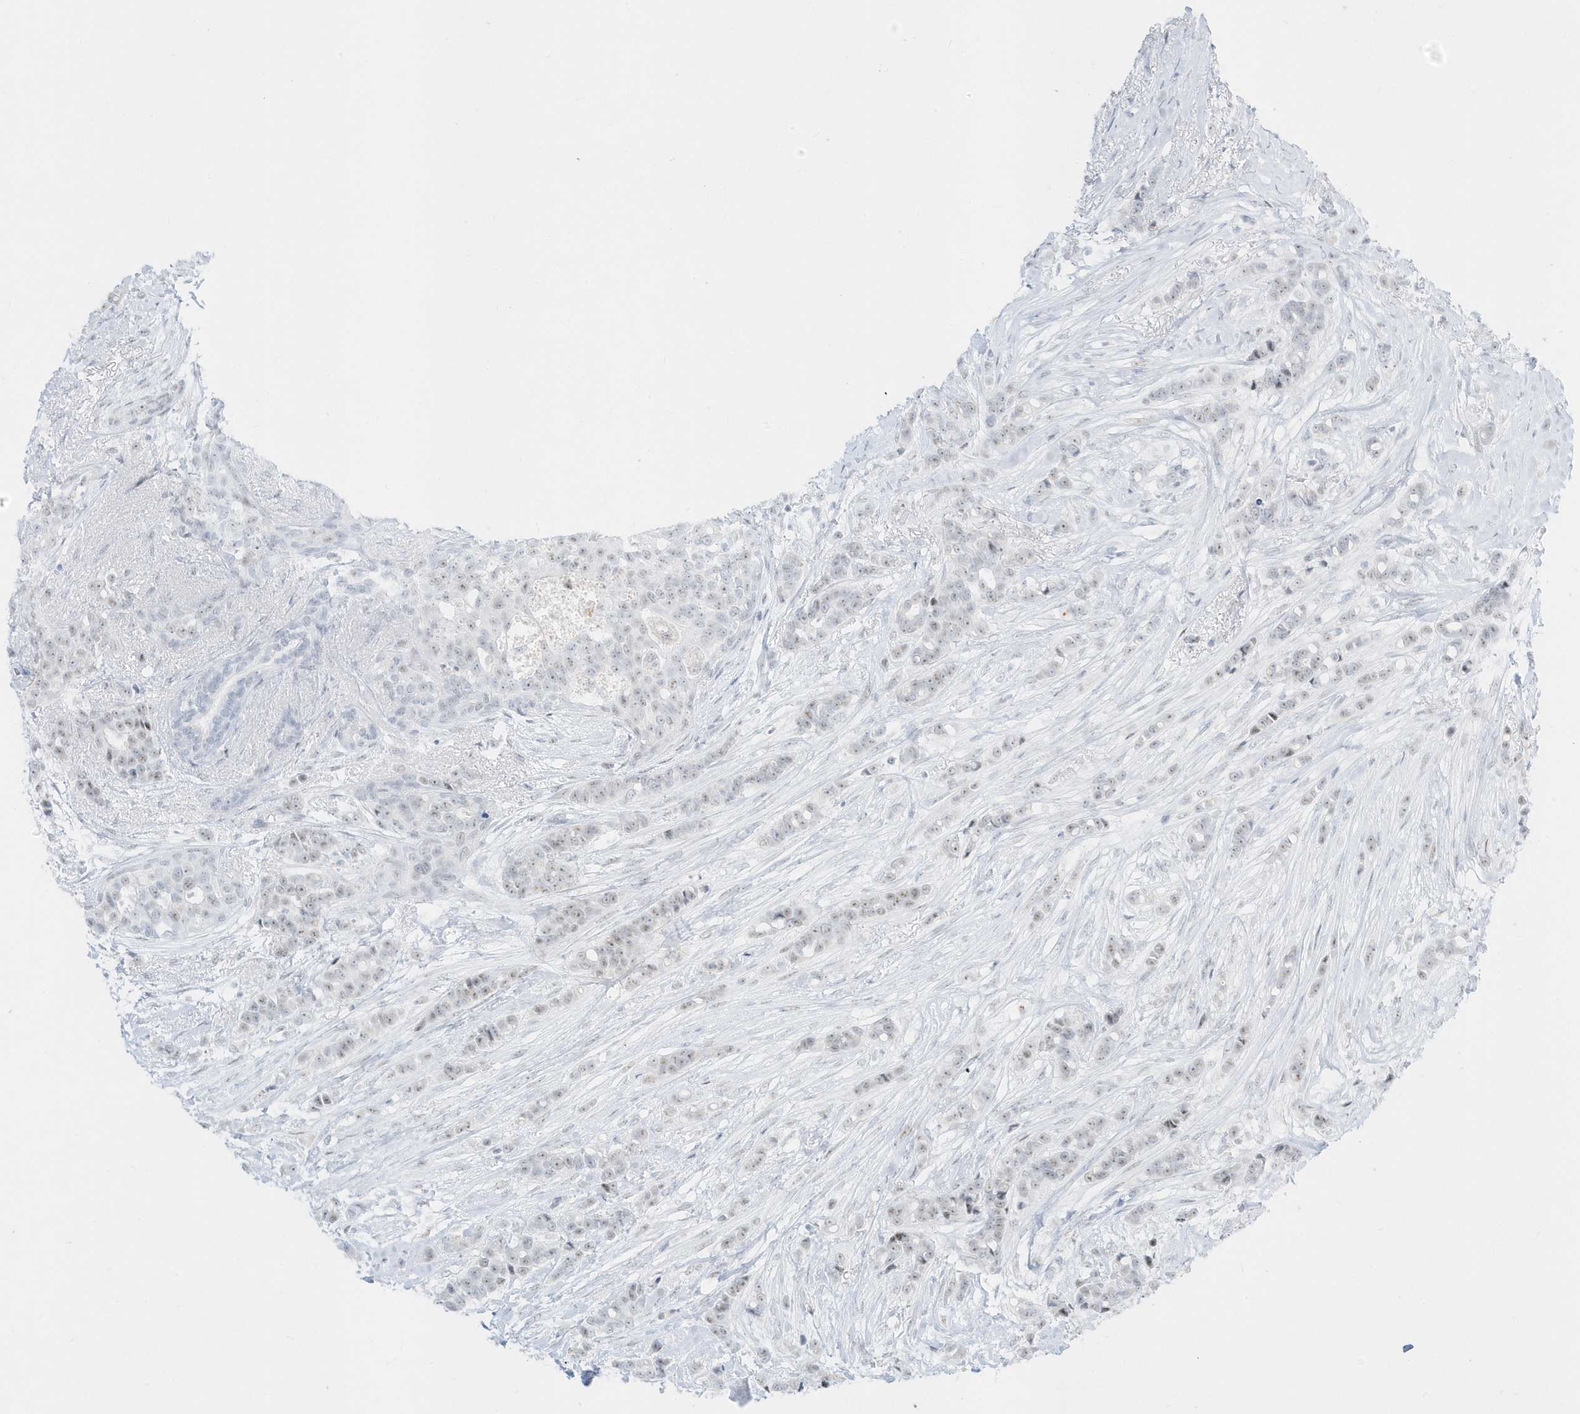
{"staining": {"intensity": "weak", "quantity": ">75%", "location": "nuclear"}, "tissue": "breast cancer", "cell_type": "Tumor cells", "image_type": "cancer", "snomed": [{"axis": "morphology", "description": "Lobular carcinoma"}, {"axis": "topography", "description": "Breast"}], "caption": "Weak nuclear staining is appreciated in approximately >75% of tumor cells in lobular carcinoma (breast).", "gene": "PLEKHN1", "patient": {"sex": "female", "age": 51}}